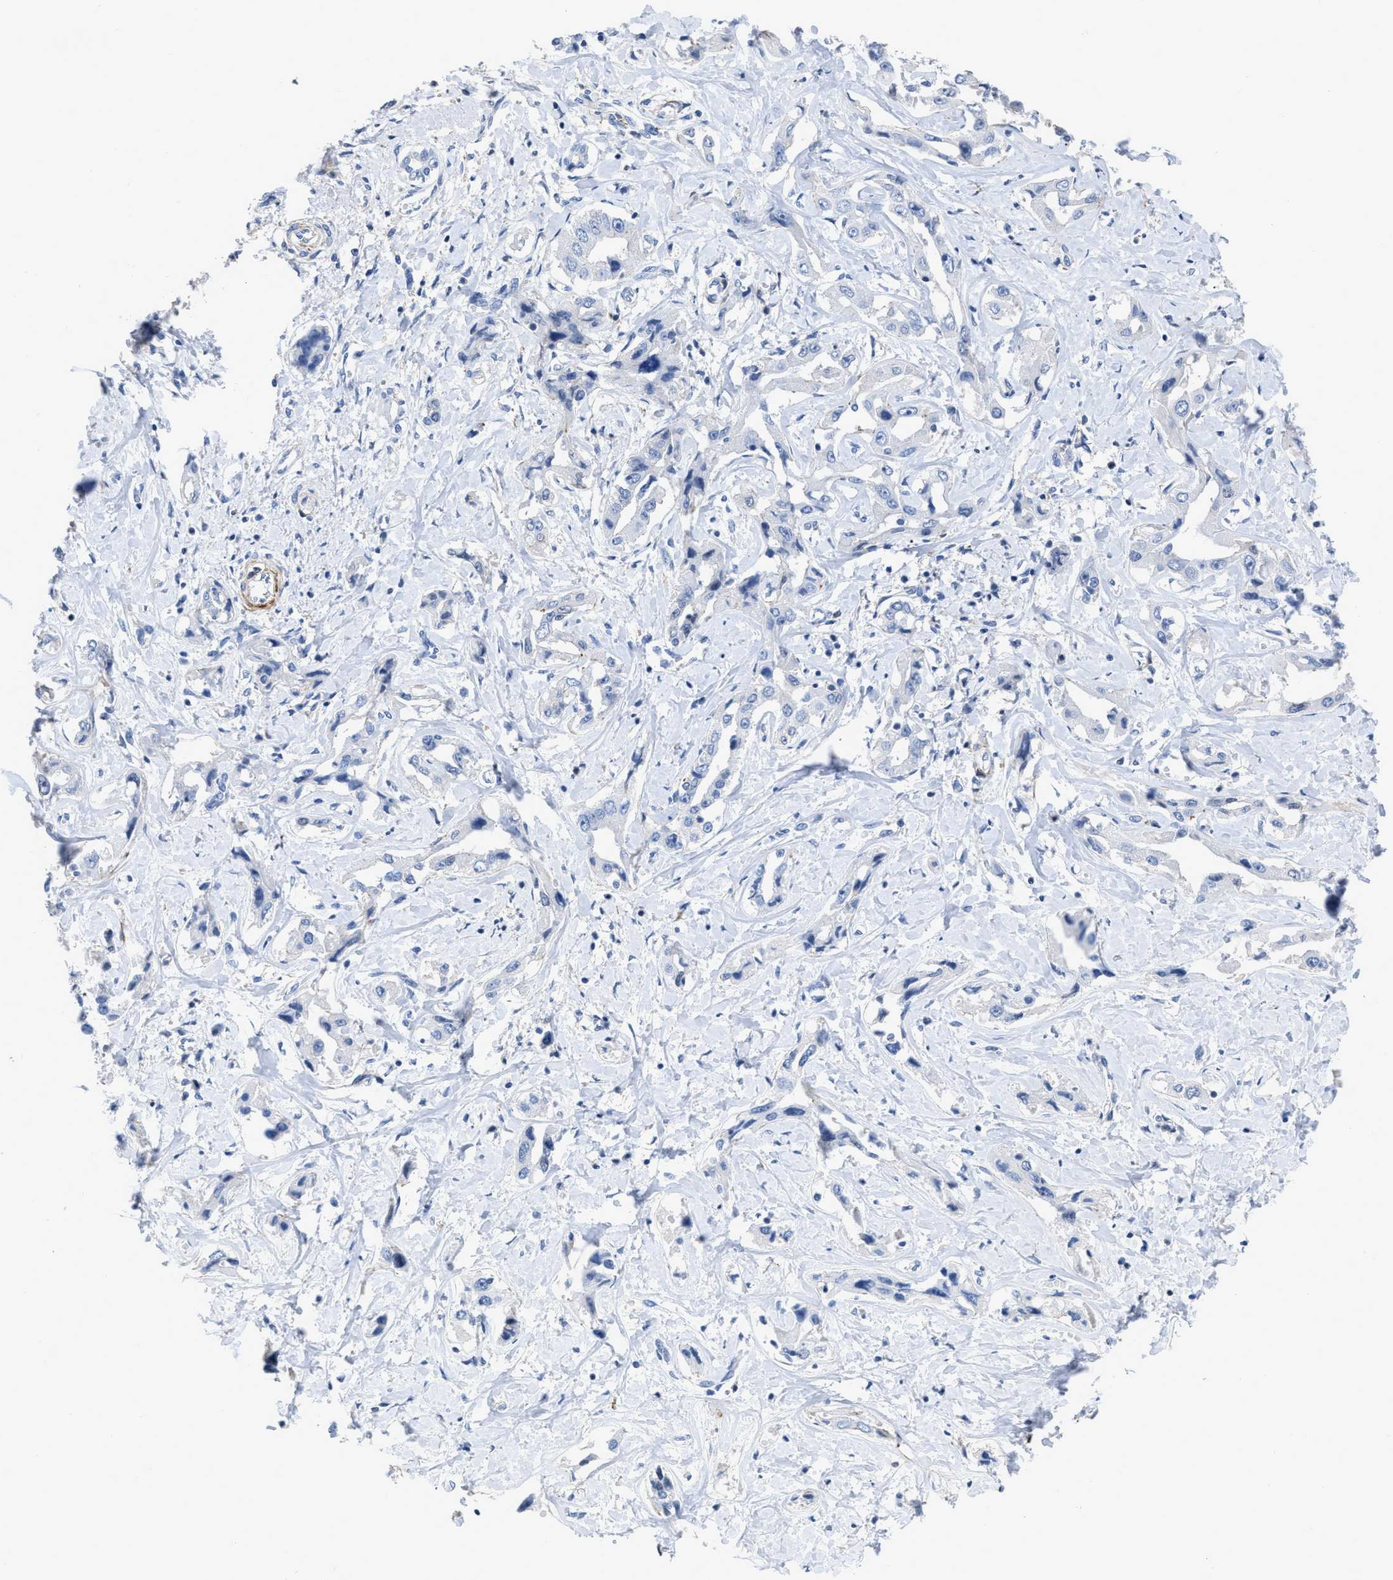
{"staining": {"intensity": "negative", "quantity": "none", "location": "none"}, "tissue": "liver cancer", "cell_type": "Tumor cells", "image_type": "cancer", "snomed": [{"axis": "morphology", "description": "Cholangiocarcinoma"}, {"axis": "topography", "description": "Liver"}], "caption": "Immunohistochemical staining of human liver cancer (cholangiocarcinoma) reveals no significant staining in tumor cells. The staining is performed using DAB brown chromogen with nuclei counter-stained in using hematoxylin.", "gene": "PRMT2", "patient": {"sex": "male", "age": 59}}